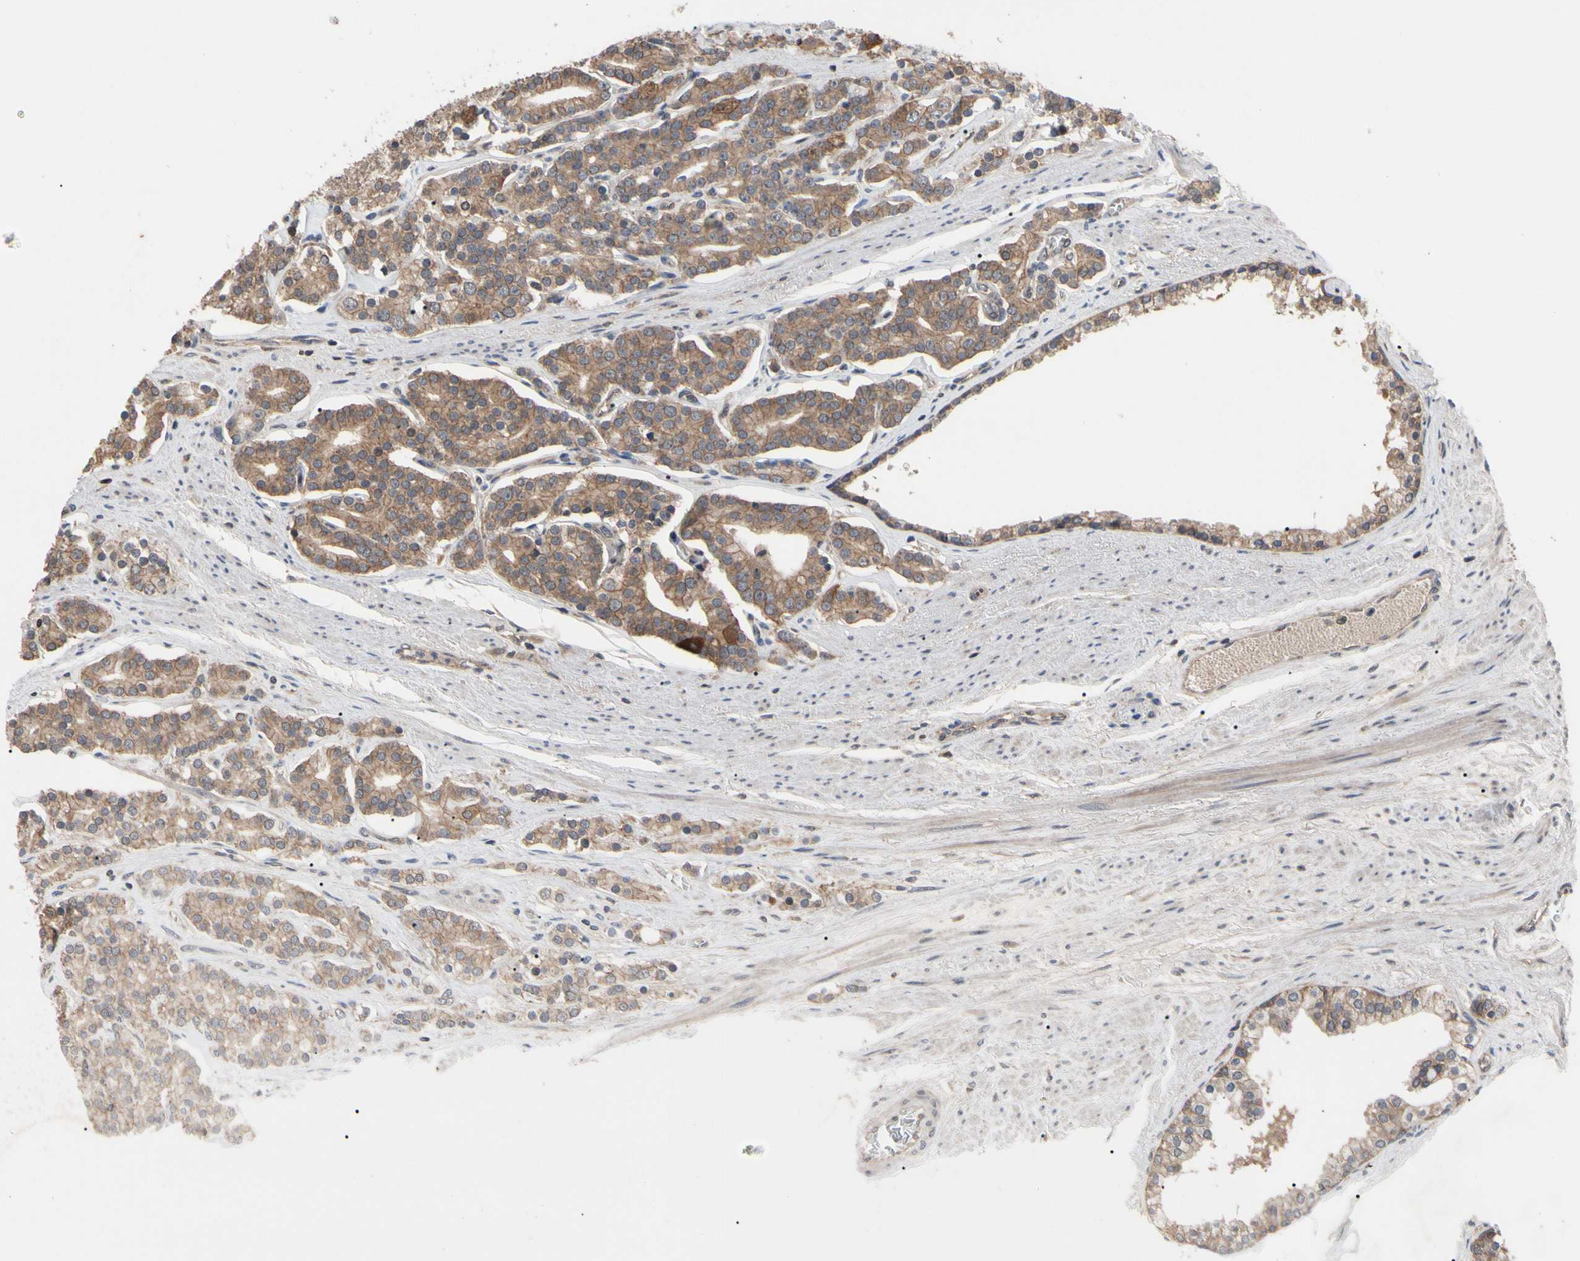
{"staining": {"intensity": "moderate", "quantity": ">75%", "location": "cytoplasmic/membranous"}, "tissue": "prostate cancer", "cell_type": "Tumor cells", "image_type": "cancer", "snomed": [{"axis": "morphology", "description": "Adenocarcinoma, Low grade"}, {"axis": "topography", "description": "Prostate"}], "caption": "Protein staining of prostate adenocarcinoma (low-grade) tissue exhibits moderate cytoplasmic/membranous expression in approximately >75% of tumor cells. Nuclei are stained in blue.", "gene": "DPP8", "patient": {"sex": "male", "age": 63}}